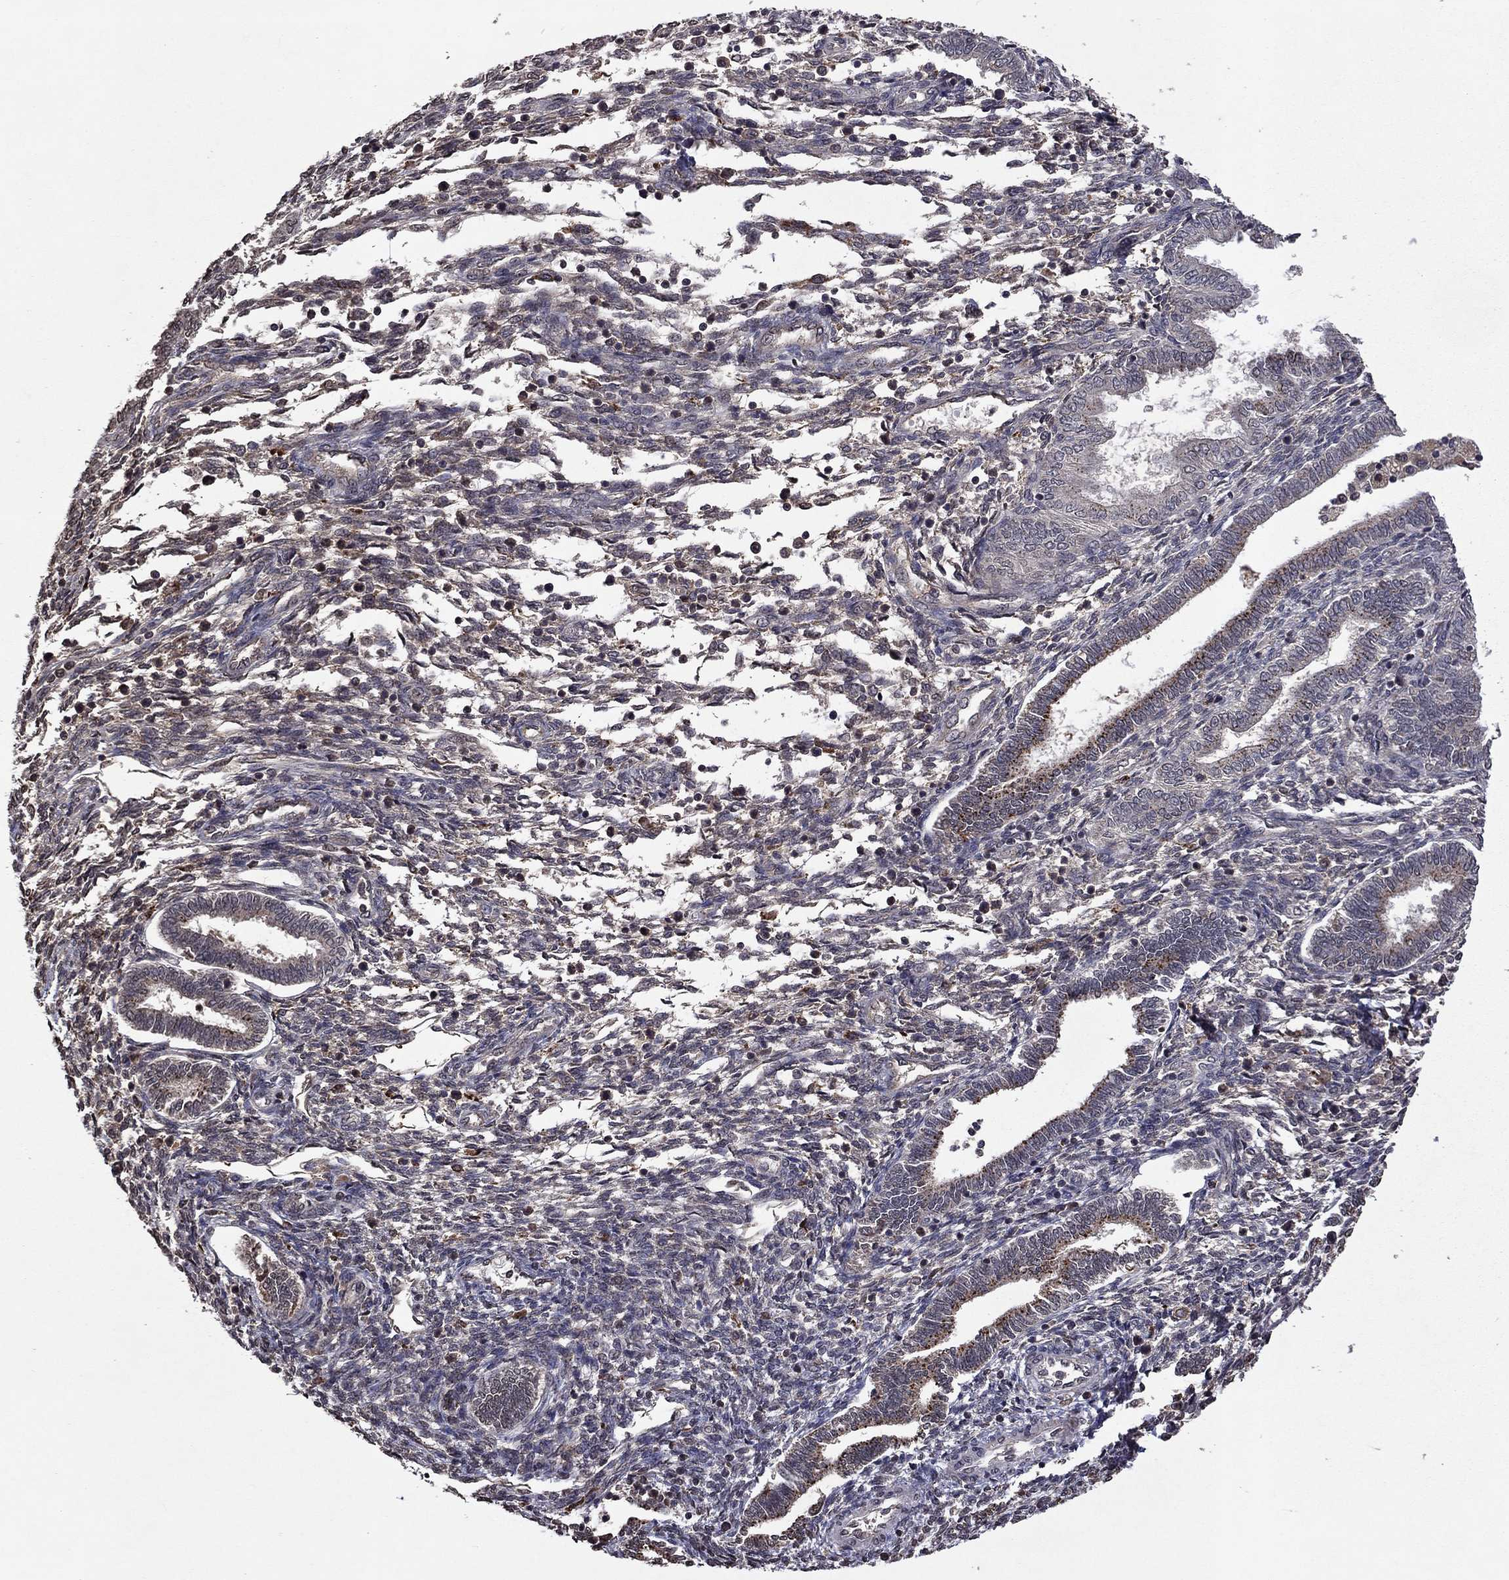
{"staining": {"intensity": "negative", "quantity": "none", "location": "none"}, "tissue": "endometrium", "cell_type": "Cells in endometrial stroma", "image_type": "normal", "snomed": [{"axis": "morphology", "description": "Normal tissue, NOS"}, {"axis": "topography", "description": "Endometrium"}], "caption": "High magnification brightfield microscopy of normal endometrium stained with DAB (3,3'-diaminobenzidine) (brown) and counterstained with hematoxylin (blue): cells in endometrial stroma show no significant expression.", "gene": "NLGN1", "patient": {"sex": "female", "age": 42}}